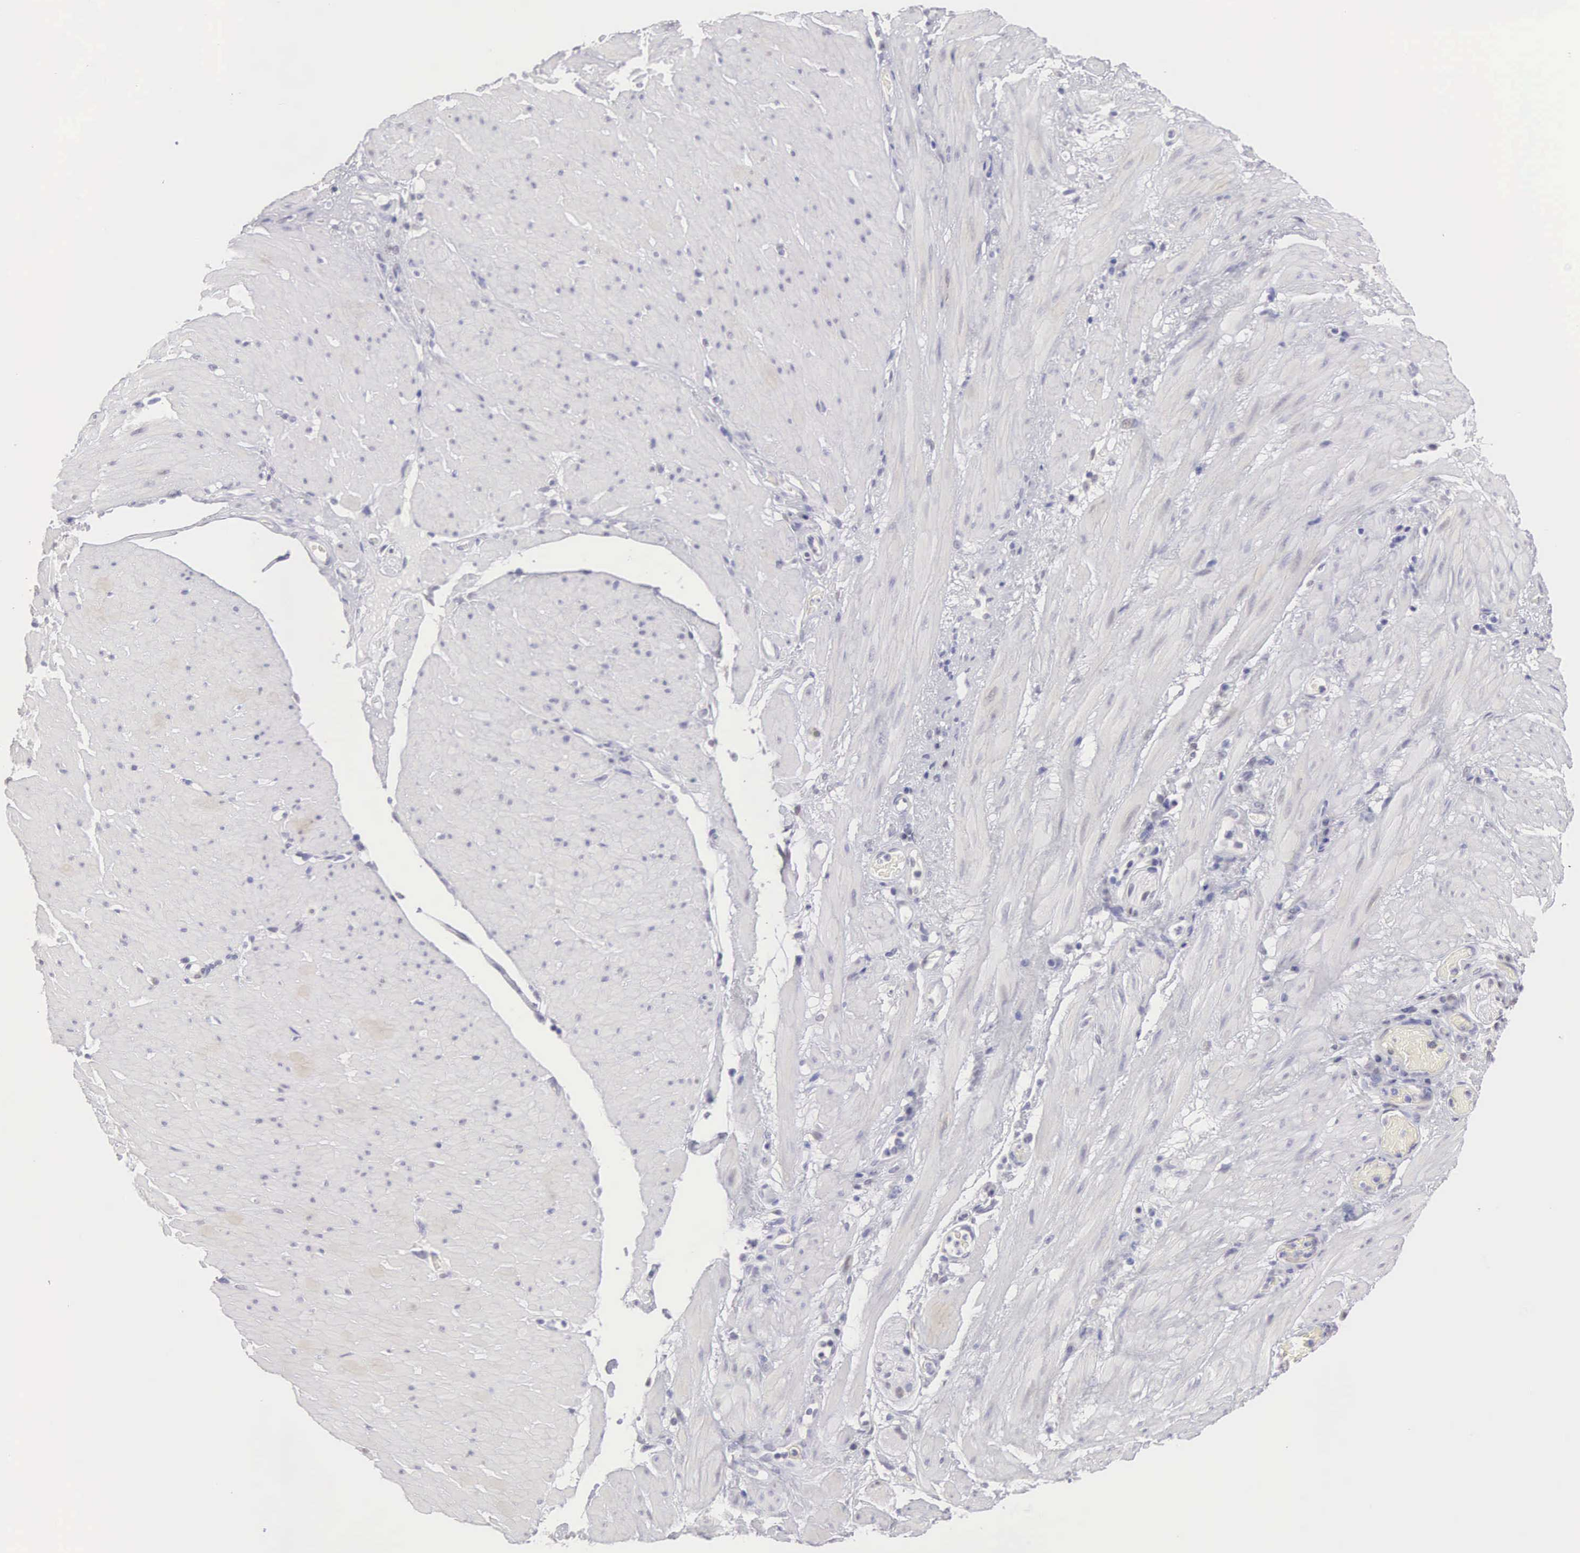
{"staining": {"intensity": "negative", "quantity": "none", "location": "none"}, "tissue": "stomach cancer", "cell_type": "Tumor cells", "image_type": "cancer", "snomed": [{"axis": "morphology", "description": "Adenocarcinoma, NOS"}, {"axis": "topography", "description": "Stomach, lower"}], "caption": "An image of human stomach cancer is negative for staining in tumor cells. (Stains: DAB (3,3'-diaminobenzidine) immunohistochemistry (IHC) with hematoxylin counter stain, Microscopy: brightfield microscopy at high magnification).", "gene": "UBA1", "patient": {"sex": "male", "age": 88}}